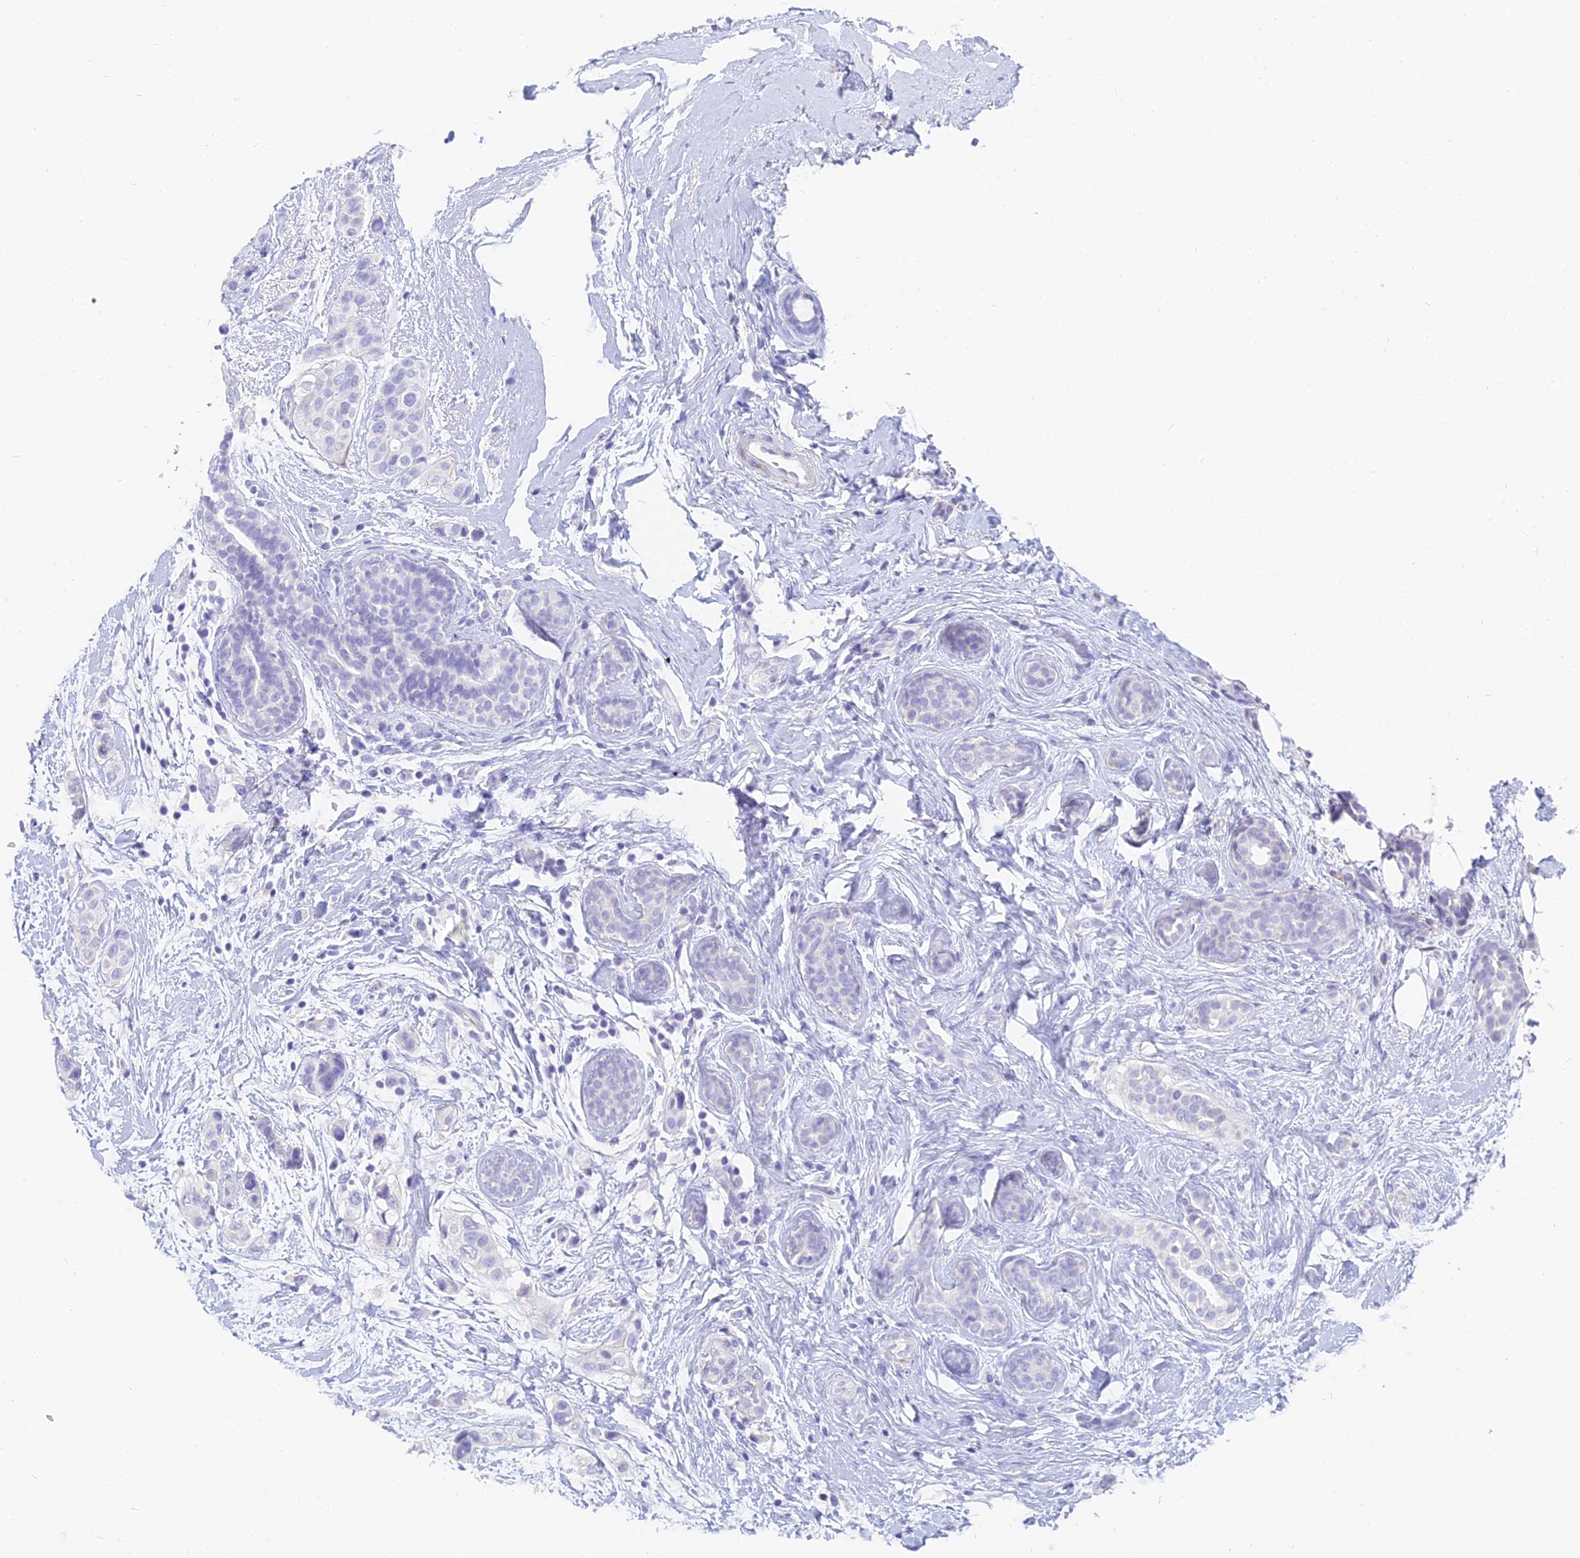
{"staining": {"intensity": "negative", "quantity": "none", "location": "none"}, "tissue": "breast cancer", "cell_type": "Tumor cells", "image_type": "cancer", "snomed": [{"axis": "morphology", "description": "Lobular carcinoma"}, {"axis": "topography", "description": "Breast"}], "caption": "Breast lobular carcinoma was stained to show a protein in brown. There is no significant expression in tumor cells.", "gene": "SLC36A2", "patient": {"sex": "female", "age": 51}}